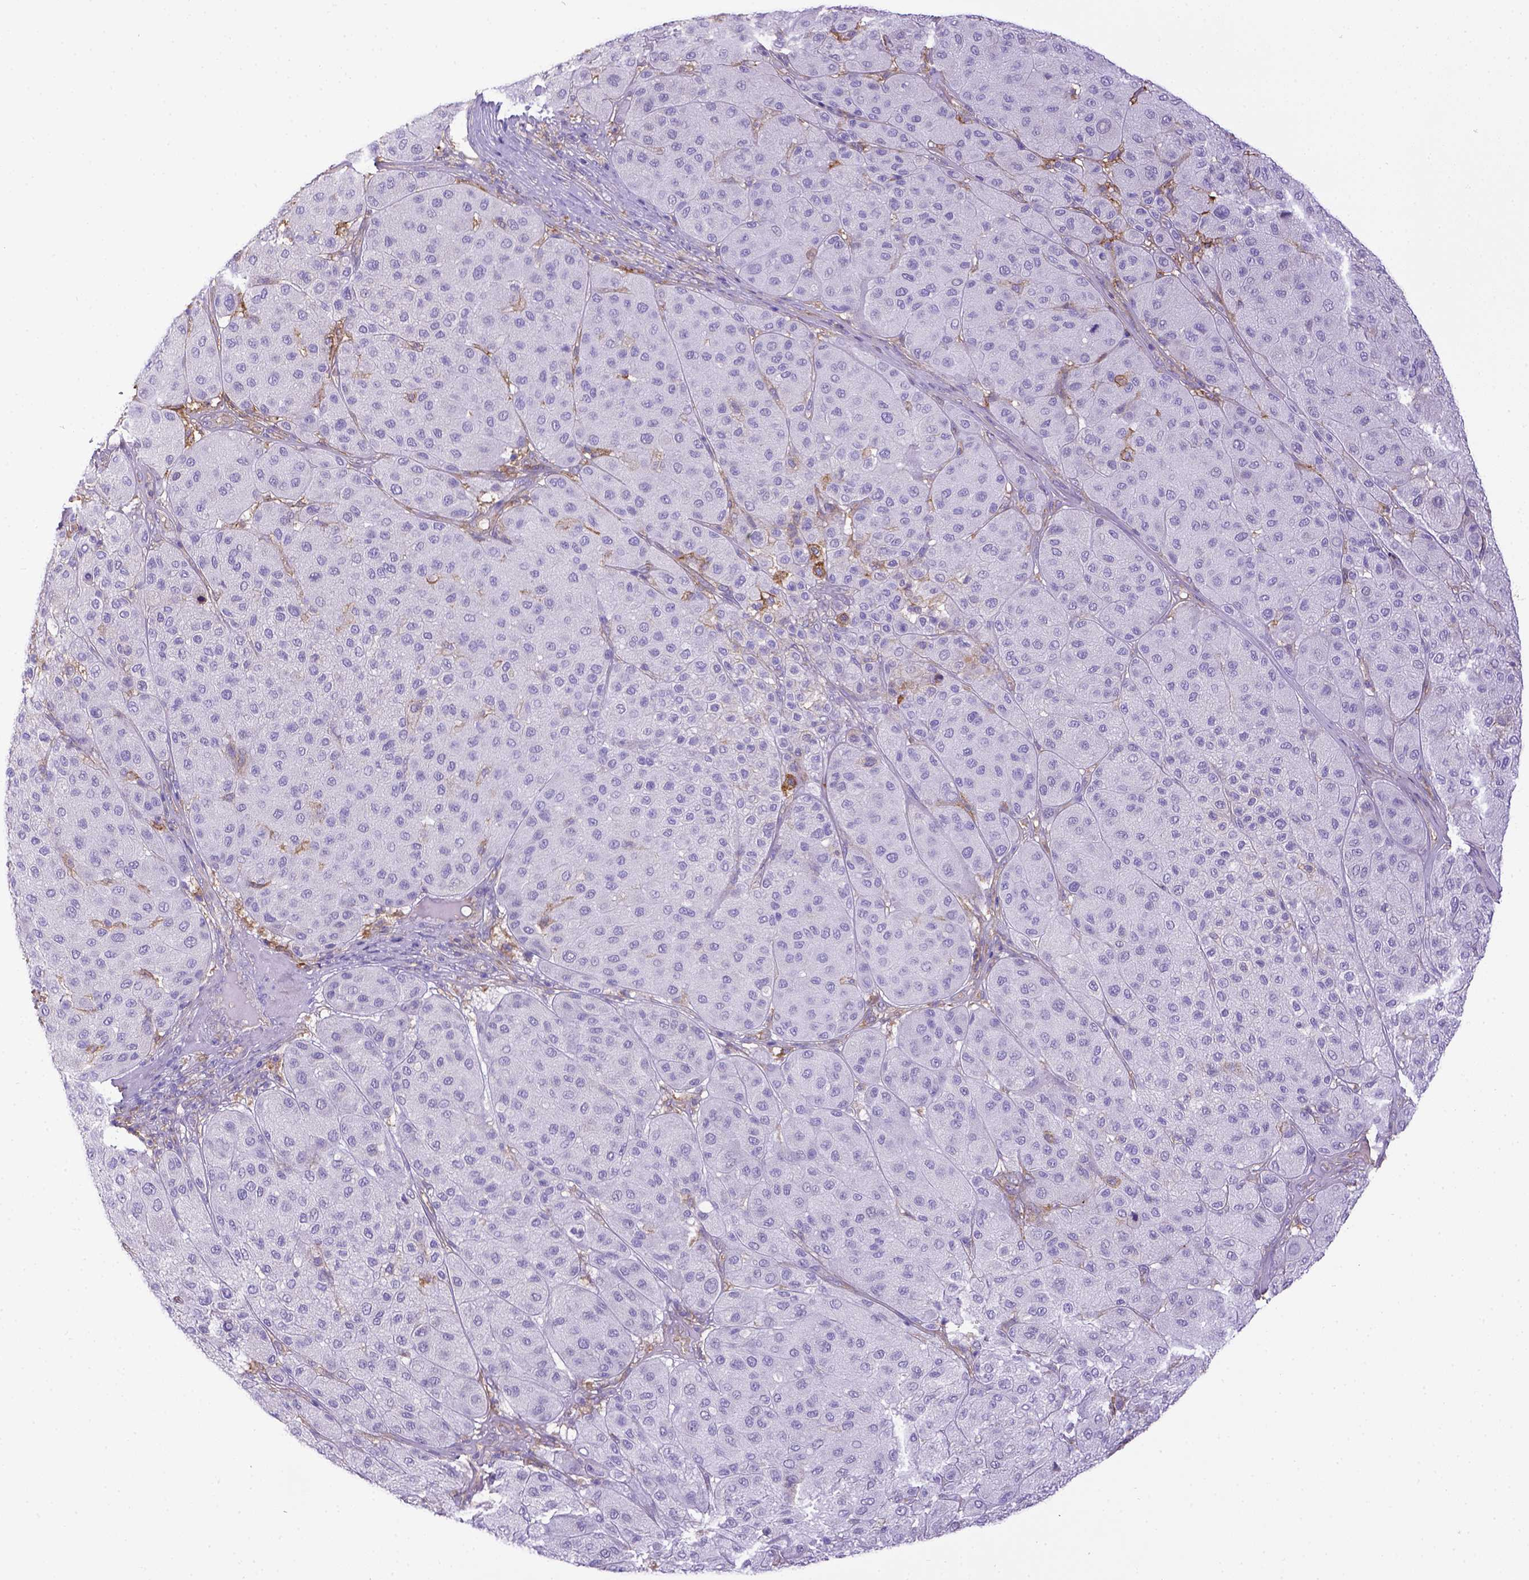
{"staining": {"intensity": "negative", "quantity": "none", "location": "none"}, "tissue": "melanoma", "cell_type": "Tumor cells", "image_type": "cancer", "snomed": [{"axis": "morphology", "description": "Malignant melanoma, Metastatic site"}, {"axis": "topography", "description": "Smooth muscle"}], "caption": "This is an IHC micrograph of melanoma. There is no positivity in tumor cells.", "gene": "CD40", "patient": {"sex": "male", "age": 41}}